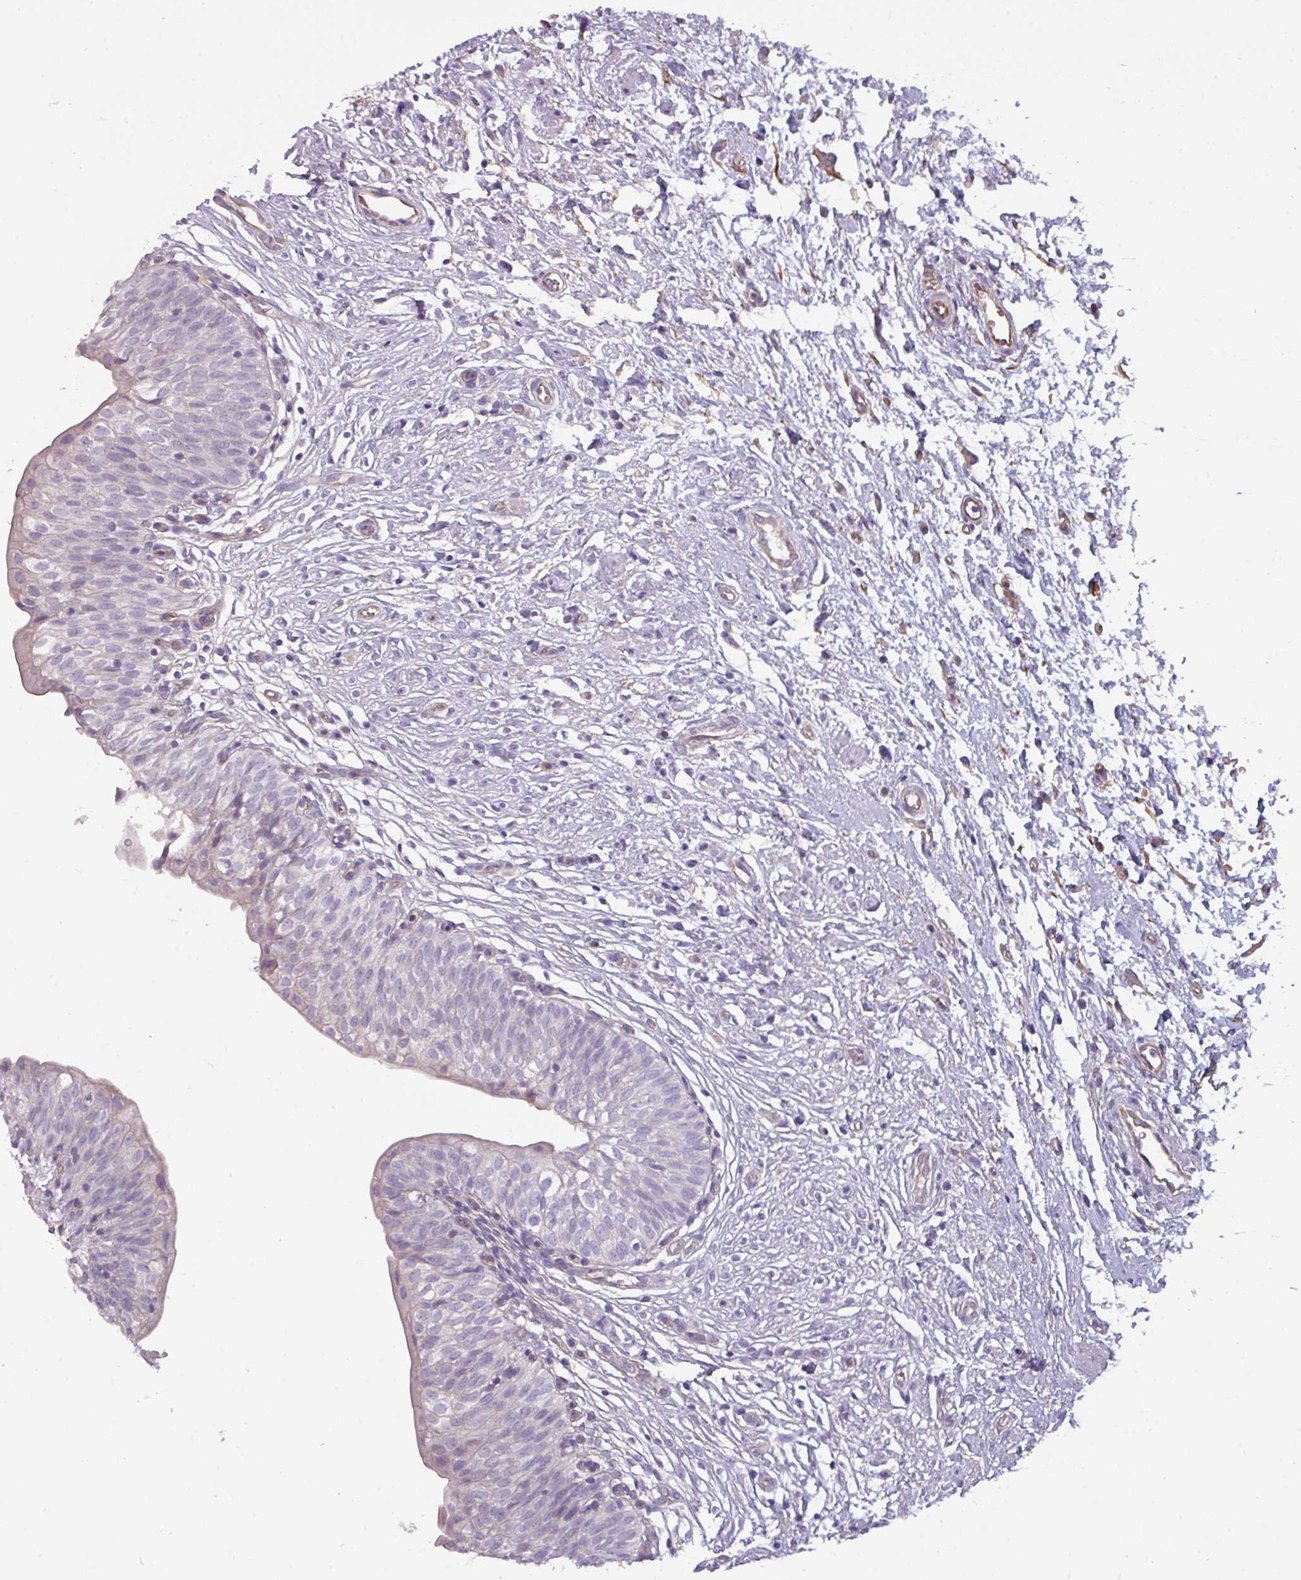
{"staining": {"intensity": "weak", "quantity": "<25%", "location": "cytoplasmic/membranous"}, "tissue": "urinary bladder", "cell_type": "Urothelial cells", "image_type": "normal", "snomed": [{"axis": "morphology", "description": "Normal tissue, NOS"}, {"axis": "topography", "description": "Urinary bladder"}], "caption": "Photomicrograph shows no protein staining in urothelial cells of benign urinary bladder. (Brightfield microscopy of DAB (3,3'-diaminobenzidine) IHC at high magnification).", "gene": "BUD23", "patient": {"sex": "male", "age": 55}}